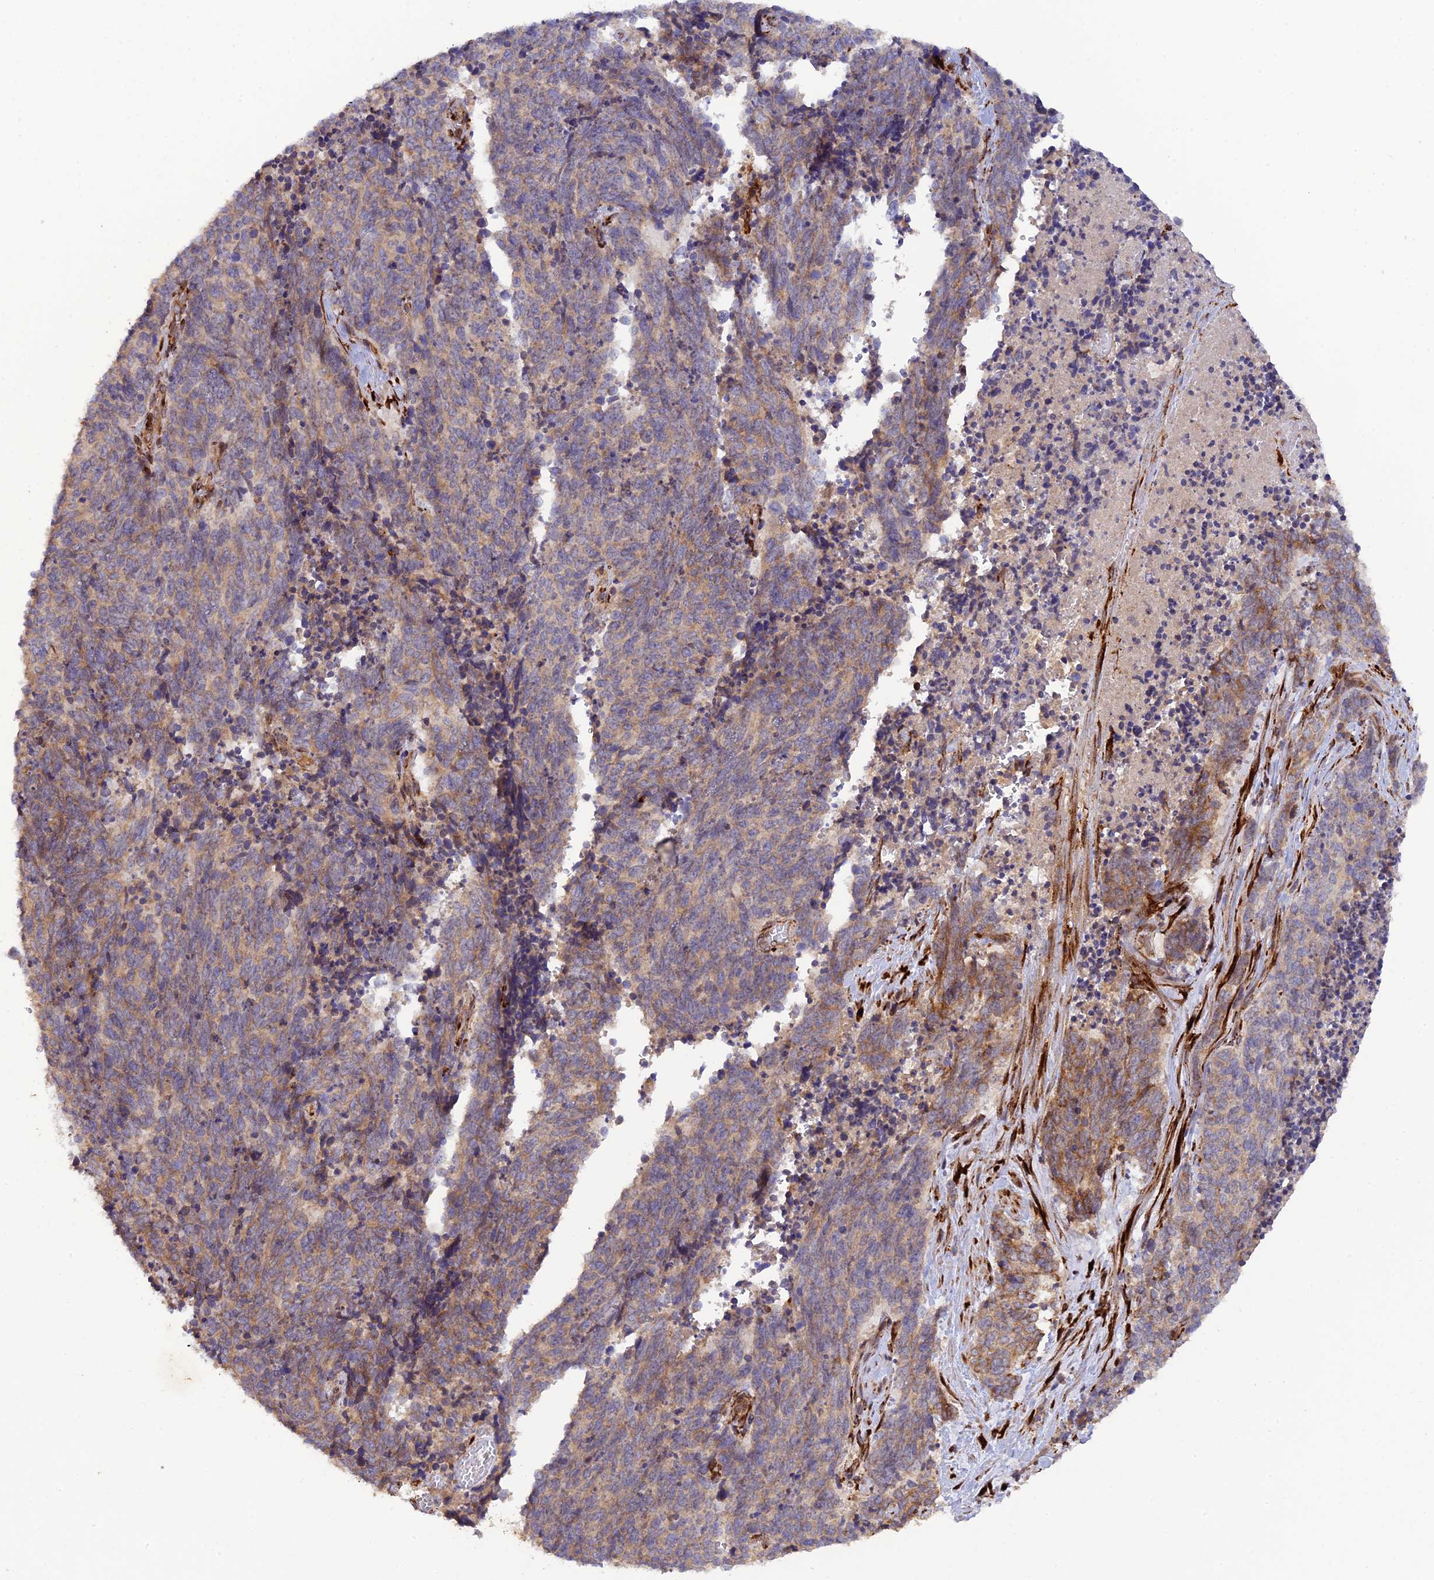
{"staining": {"intensity": "weak", "quantity": "25%-75%", "location": "cytoplasmic/membranous"}, "tissue": "cervical cancer", "cell_type": "Tumor cells", "image_type": "cancer", "snomed": [{"axis": "morphology", "description": "Squamous cell carcinoma, NOS"}, {"axis": "topography", "description": "Cervix"}], "caption": "Immunohistochemical staining of cervical cancer demonstrates weak cytoplasmic/membranous protein positivity in about 25%-75% of tumor cells. The protein of interest is shown in brown color, while the nuclei are stained blue.", "gene": "P3H3", "patient": {"sex": "female", "age": 29}}